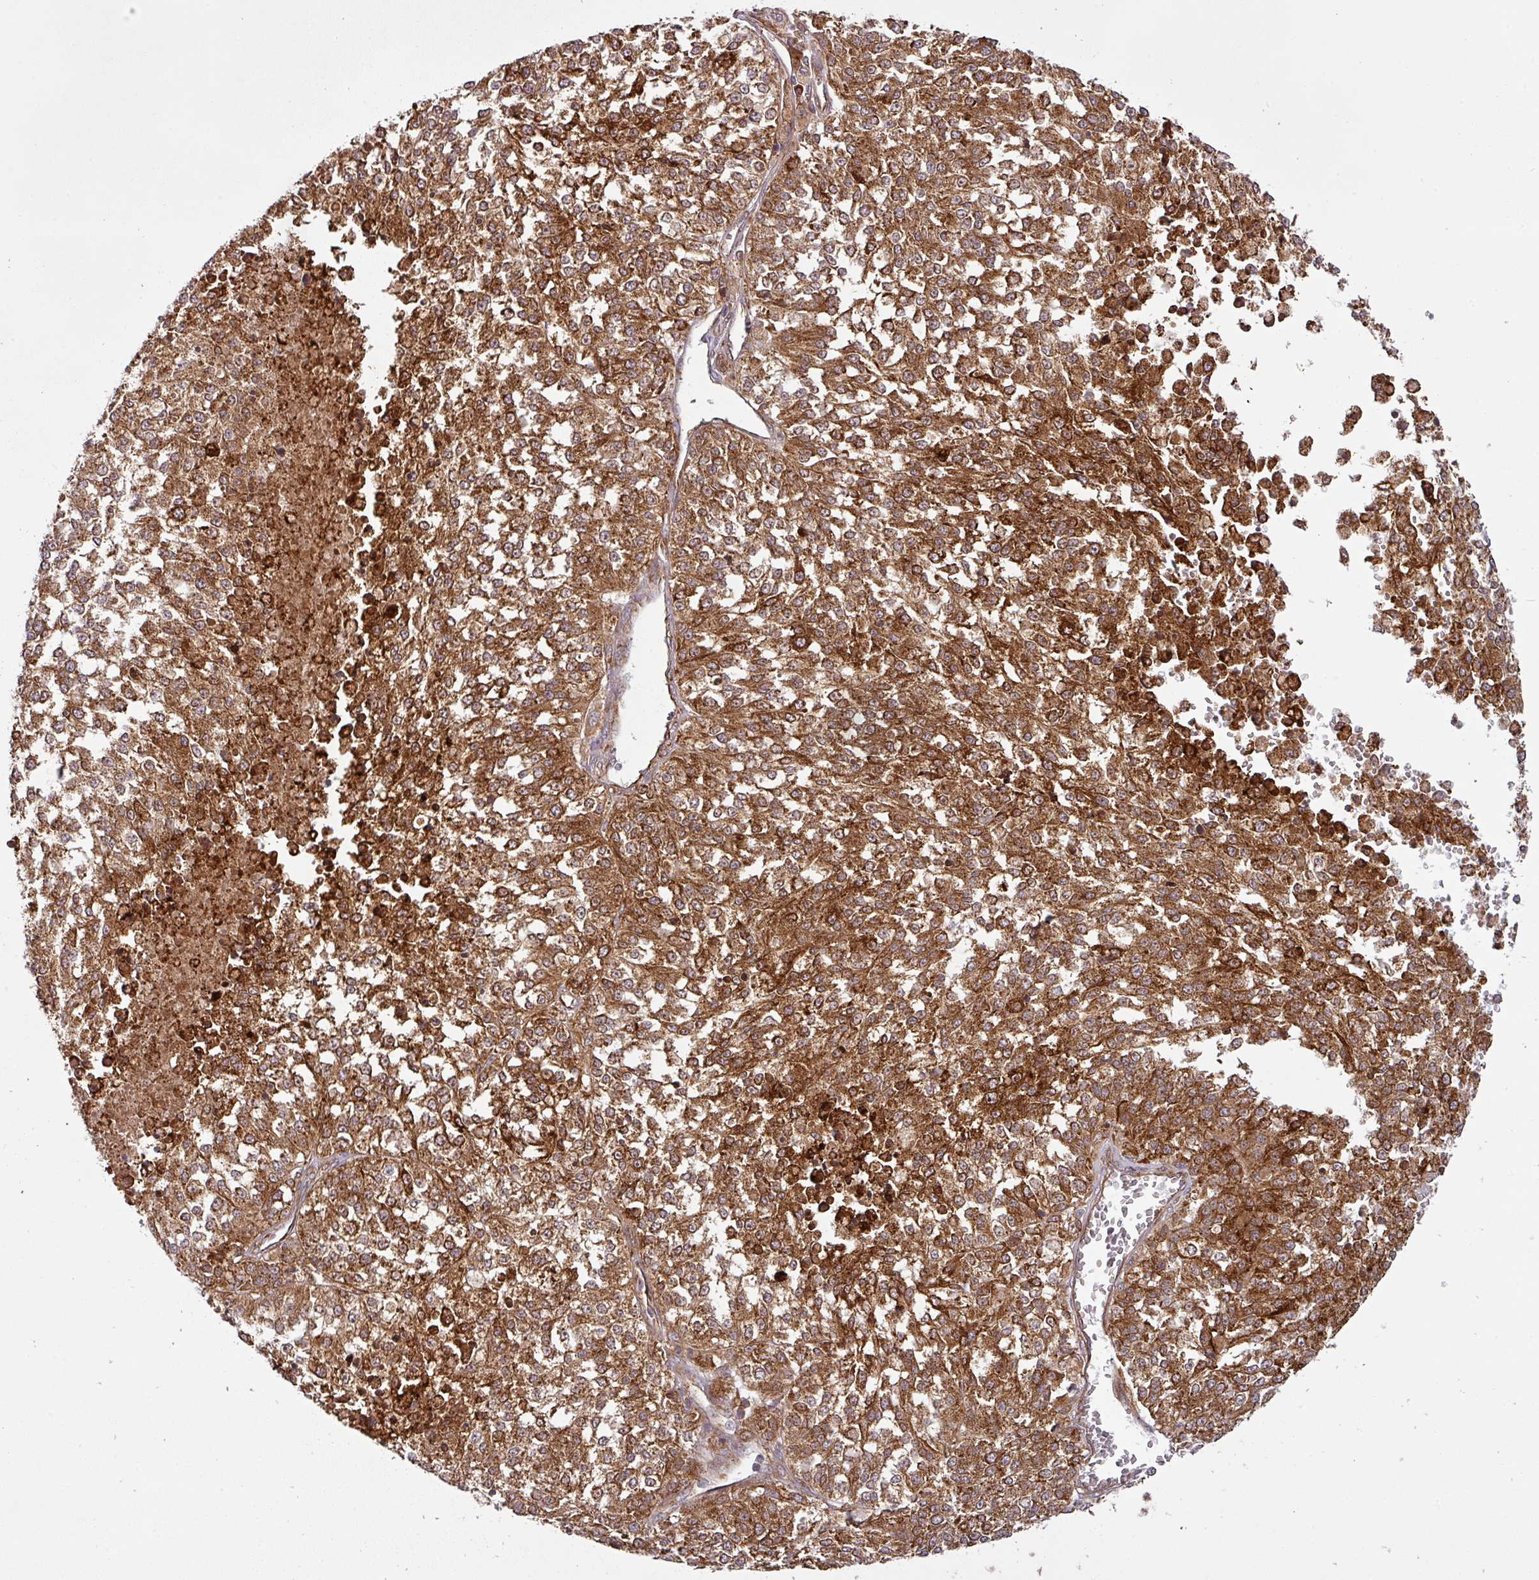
{"staining": {"intensity": "strong", "quantity": ">75%", "location": "cytoplasmic/membranous"}, "tissue": "melanoma", "cell_type": "Tumor cells", "image_type": "cancer", "snomed": [{"axis": "morphology", "description": "Malignant melanoma, NOS"}, {"axis": "topography", "description": "Skin"}], "caption": "The image exhibits a brown stain indicating the presence of a protein in the cytoplasmic/membranous of tumor cells in malignant melanoma.", "gene": "ART1", "patient": {"sex": "female", "age": 64}}